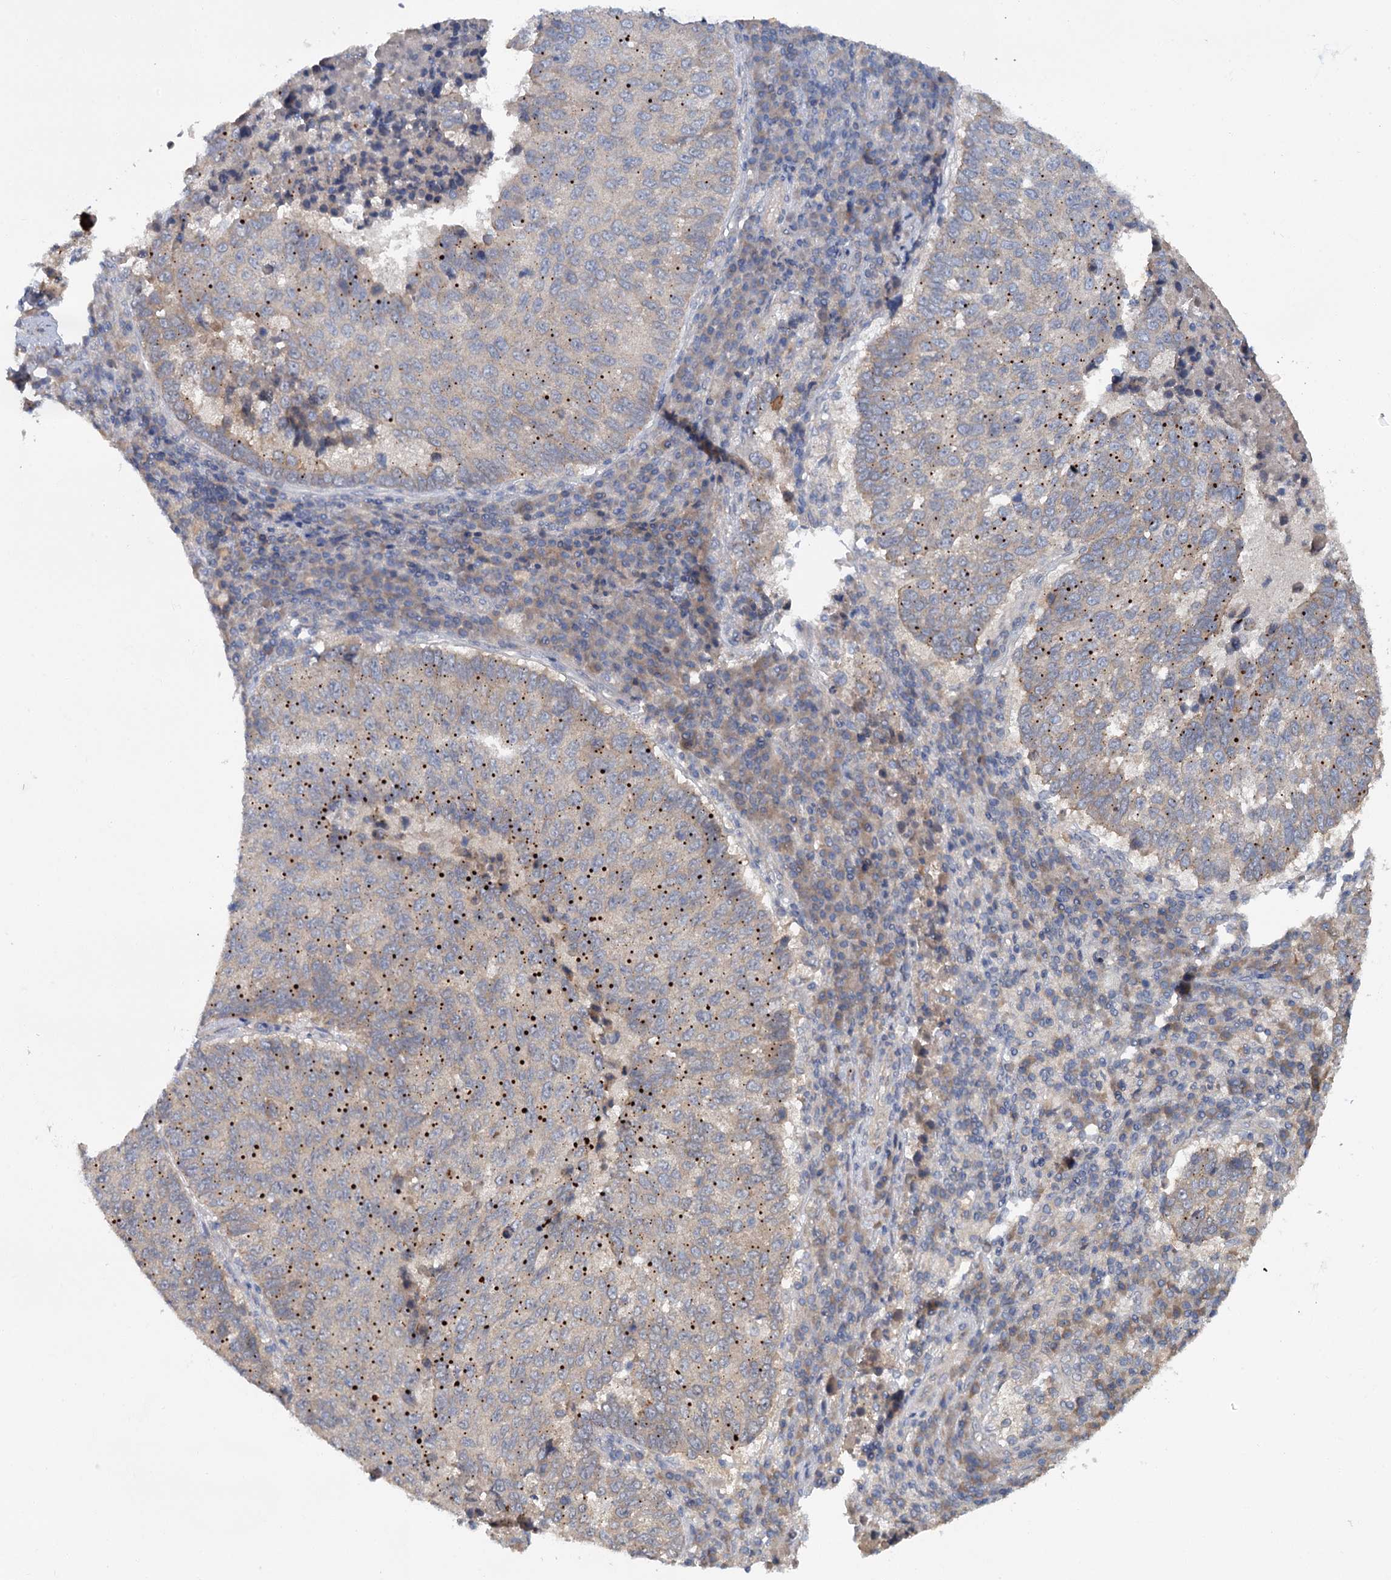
{"staining": {"intensity": "negative", "quantity": "none", "location": "none"}, "tissue": "lung cancer", "cell_type": "Tumor cells", "image_type": "cancer", "snomed": [{"axis": "morphology", "description": "Squamous cell carcinoma, NOS"}, {"axis": "topography", "description": "Lung"}], "caption": "Immunohistochemistry micrograph of neoplastic tissue: human squamous cell carcinoma (lung) stained with DAB reveals no significant protein positivity in tumor cells.", "gene": "ZNF324", "patient": {"sex": "male", "age": 73}}